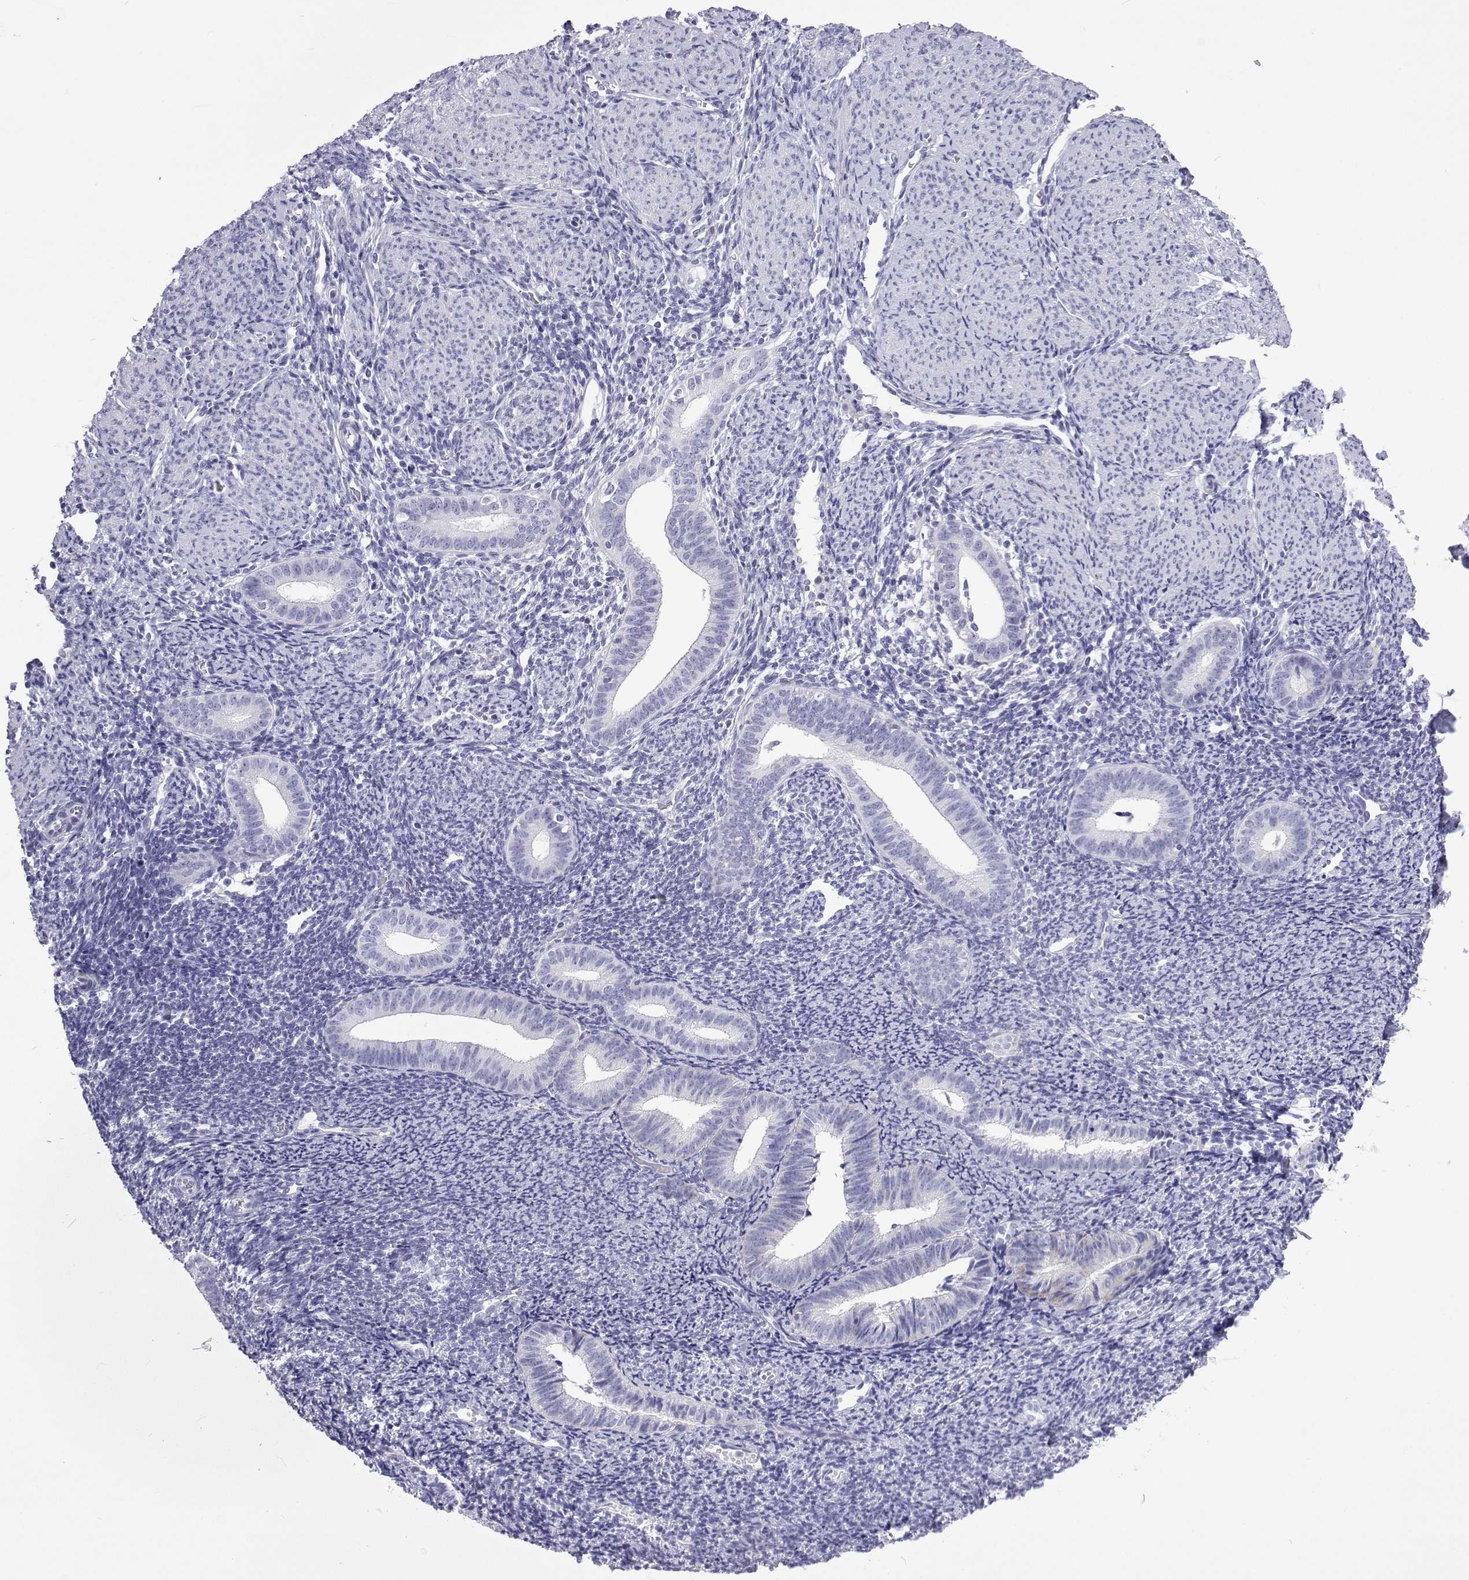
{"staining": {"intensity": "negative", "quantity": "none", "location": "none"}, "tissue": "endometrium", "cell_type": "Cells in endometrial stroma", "image_type": "normal", "snomed": [{"axis": "morphology", "description": "Normal tissue, NOS"}, {"axis": "topography", "description": "Endometrium"}], "caption": "Immunohistochemistry micrograph of benign endometrium: endometrium stained with DAB (3,3'-diaminobenzidine) displays no significant protein expression in cells in endometrial stroma.", "gene": "UMODL1", "patient": {"sex": "female", "age": 39}}